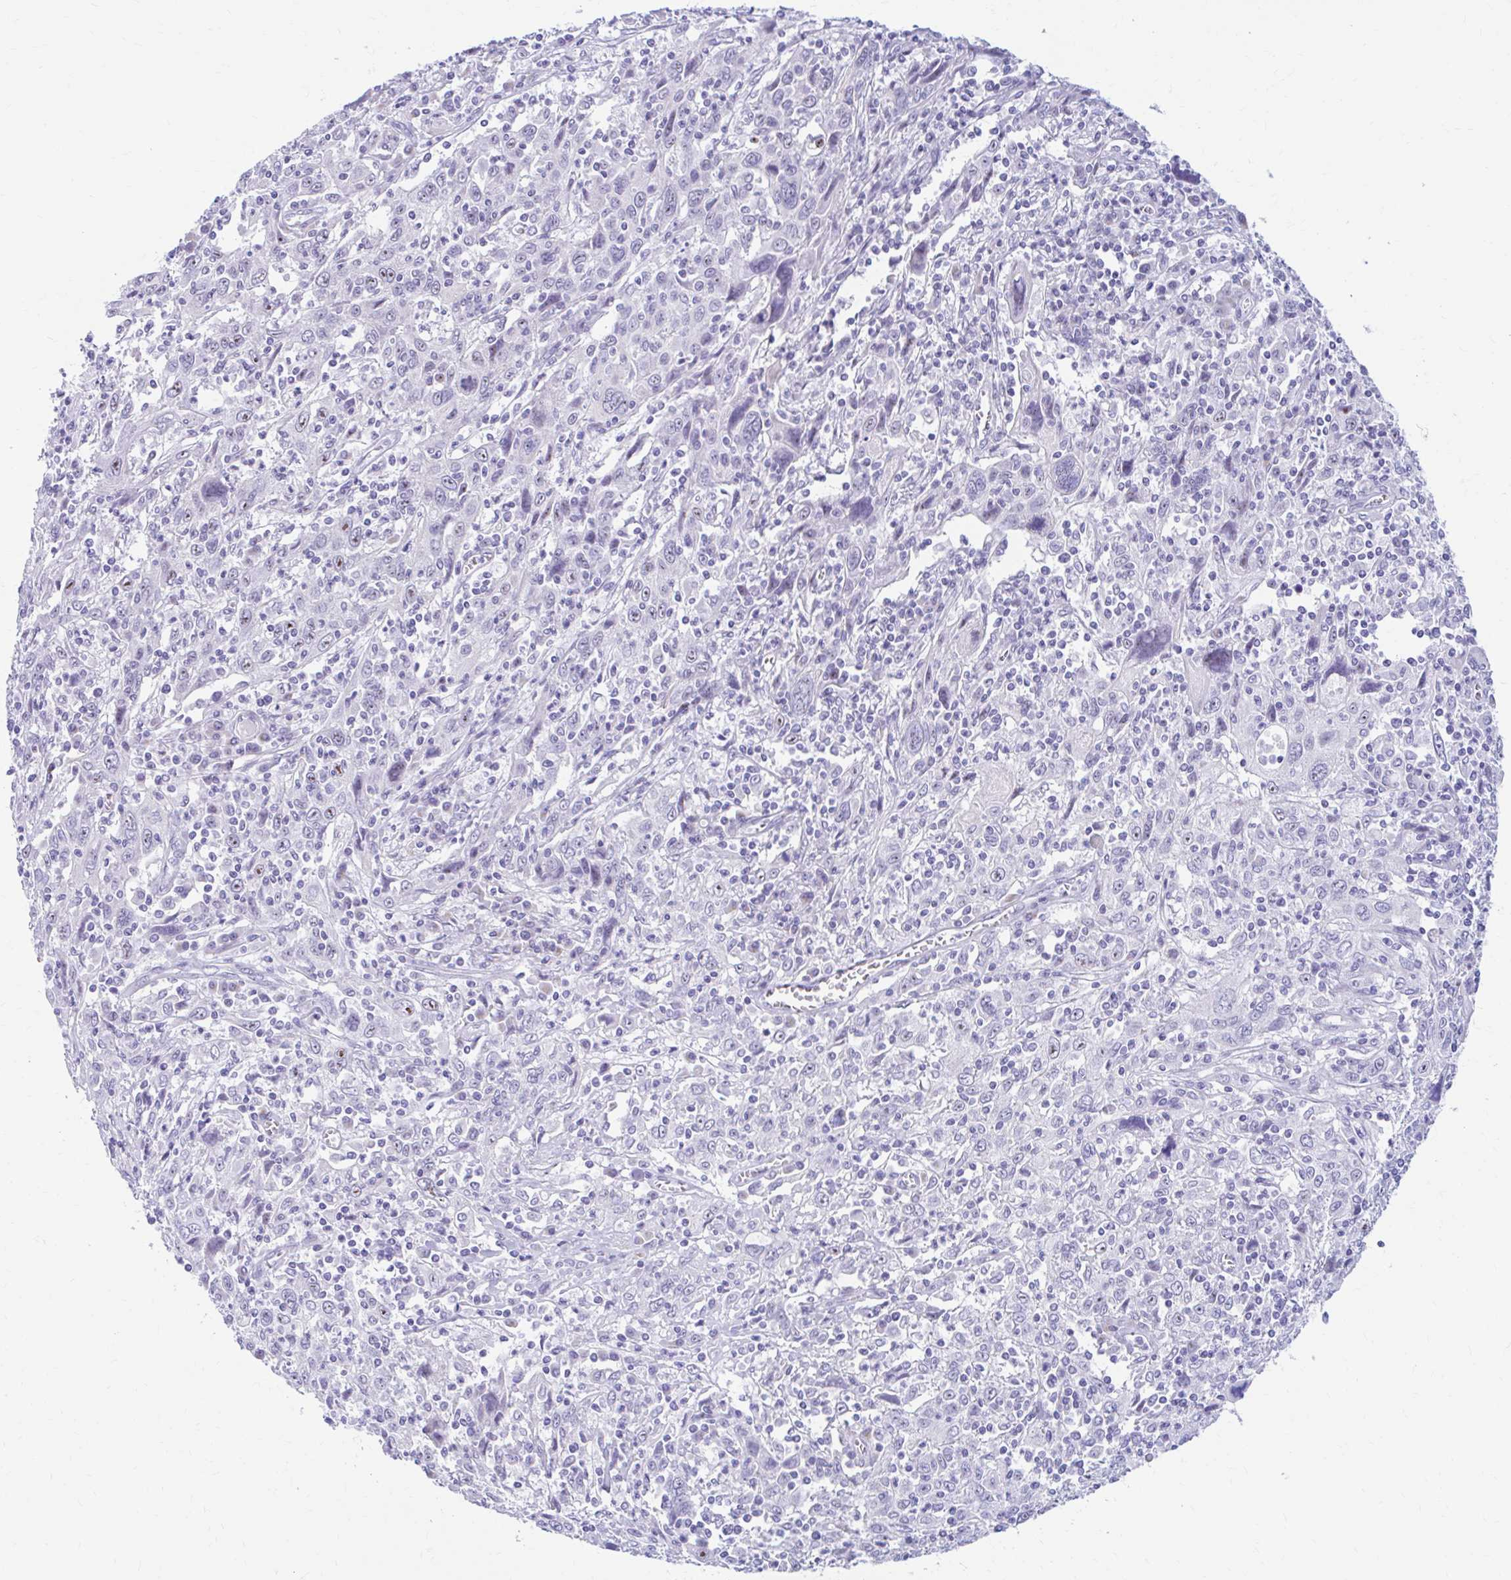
{"staining": {"intensity": "weak", "quantity": "<25%", "location": "nuclear"}, "tissue": "cervical cancer", "cell_type": "Tumor cells", "image_type": "cancer", "snomed": [{"axis": "morphology", "description": "Squamous cell carcinoma, NOS"}, {"axis": "topography", "description": "Cervix"}], "caption": "Tumor cells are negative for brown protein staining in cervical squamous cell carcinoma.", "gene": "FTSJ3", "patient": {"sex": "female", "age": 46}}